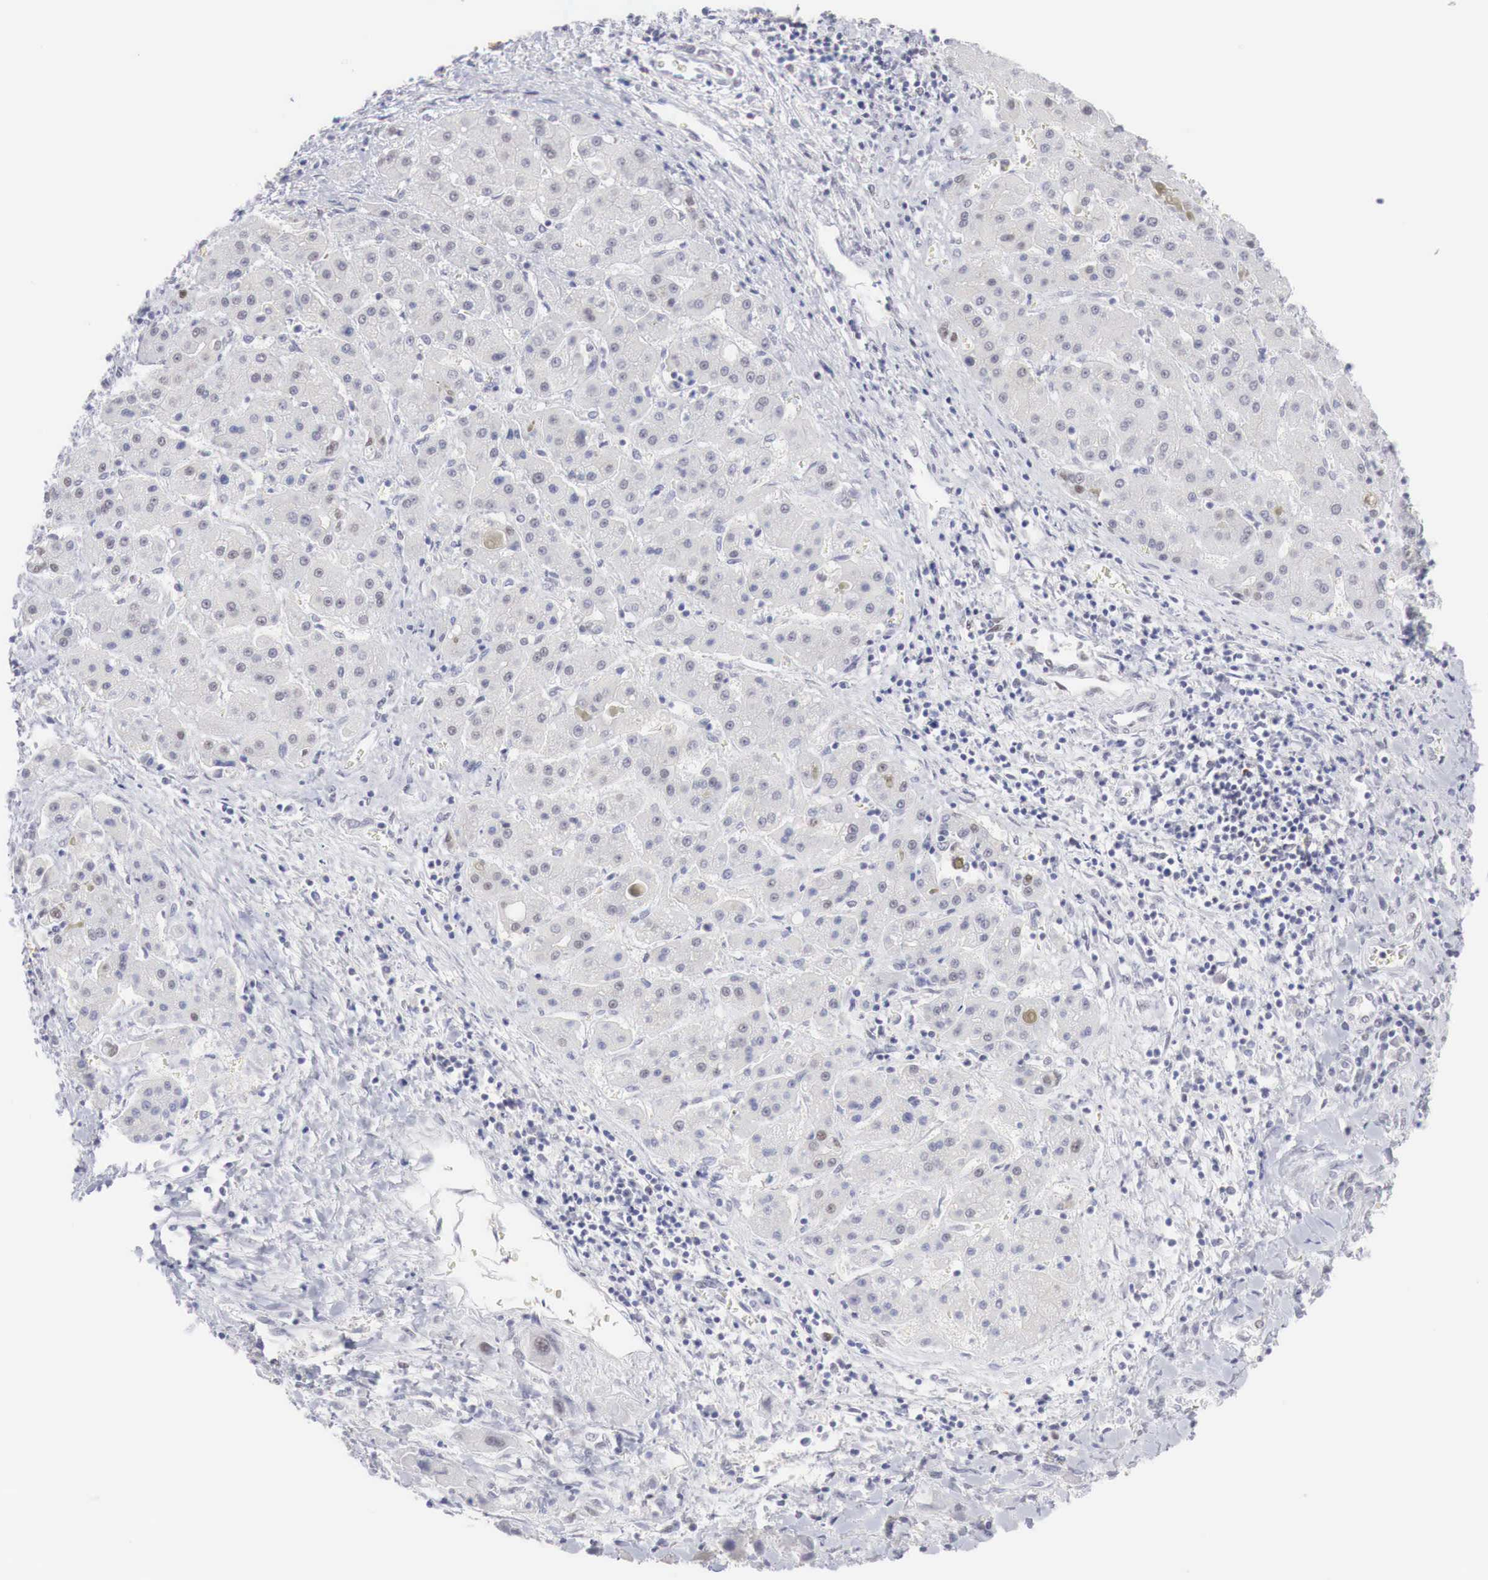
{"staining": {"intensity": "weak", "quantity": "<25%", "location": "nuclear"}, "tissue": "liver cancer", "cell_type": "Tumor cells", "image_type": "cancer", "snomed": [{"axis": "morphology", "description": "Carcinoma, Hepatocellular, NOS"}, {"axis": "topography", "description": "Liver"}], "caption": "High power microscopy histopathology image of an IHC histopathology image of liver hepatocellular carcinoma, revealing no significant staining in tumor cells.", "gene": "FOXP2", "patient": {"sex": "male", "age": 24}}